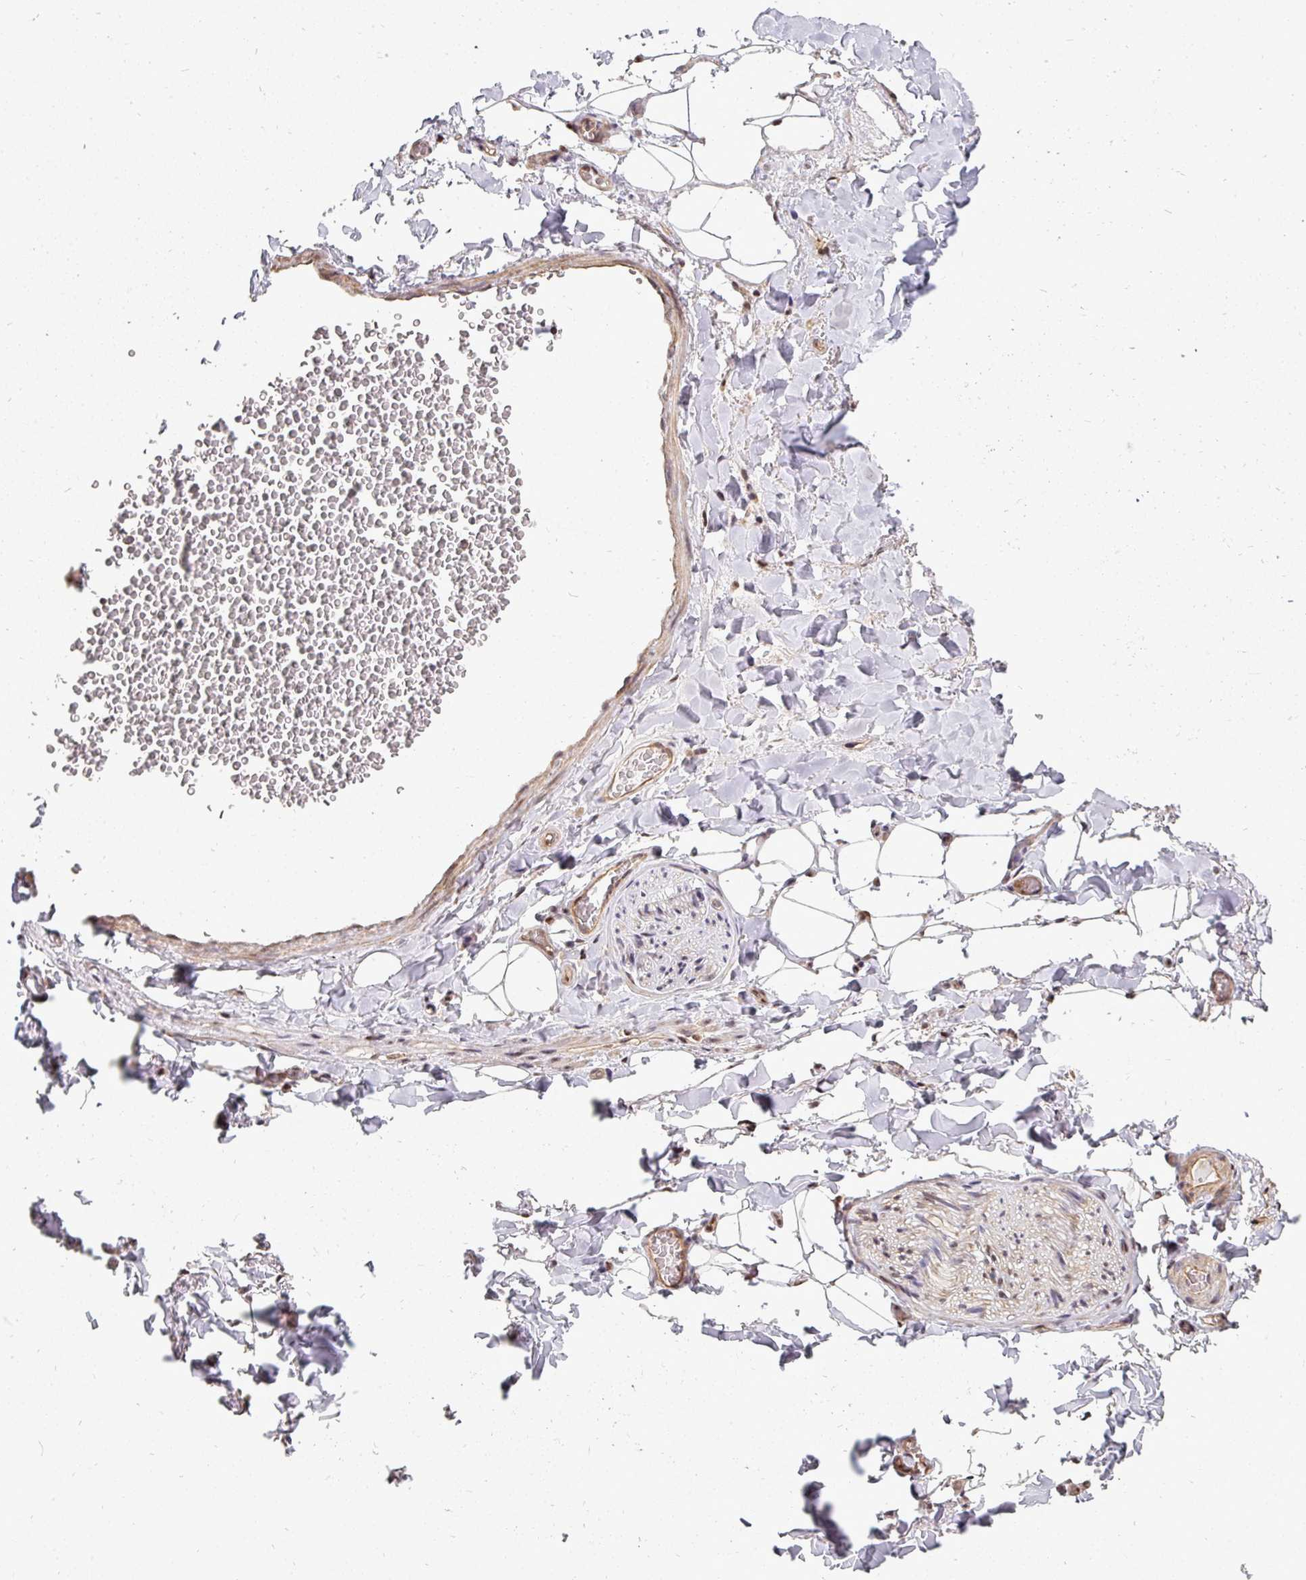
{"staining": {"intensity": "weak", "quantity": "<25%", "location": "cytoplasmic/membranous"}, "tissue": "adipose tissue", "cell_type": "Adipocytes", "image_type": "normal", "snomed": [{"axis": "morphology", "description": "Normal tissue, NOS"}, {"axis": "morphology", "description": "Carcinoma, NOS"}, {"axis": "topography", "description": "Pancreas"}, {"axis": "topography", "description": "Peripheral nerve tissue"}], "caption": "Histopathology image shows no protein staining in adipocytes of benign adipose tissue.", "gene": "MAZ", "patient": {"sex": "female", "age": 29}}